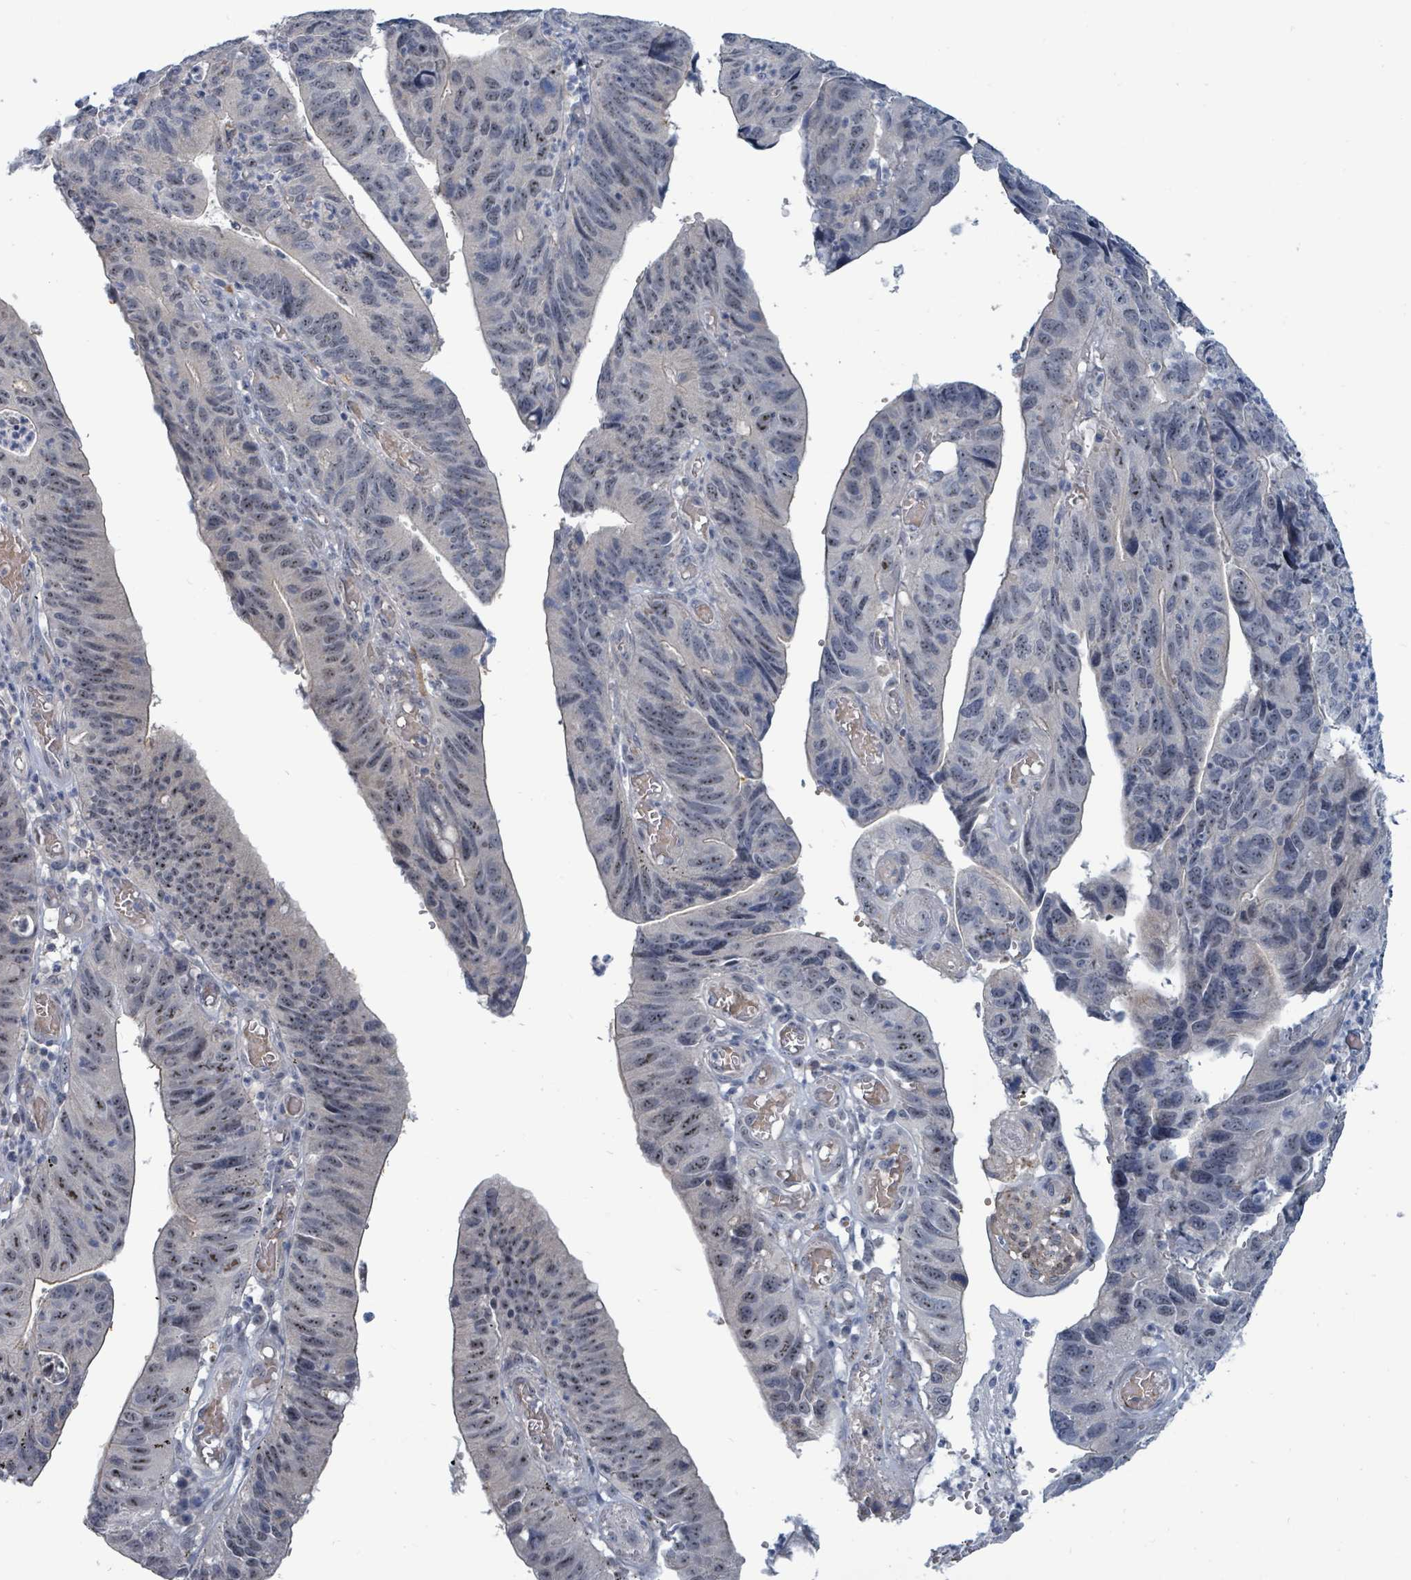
{"staining": {"intensity": "moderate", "quantity": "<25%", "location": "nuclear"}, "tissue": "stomach cancer", "cell_type": "Tumor cells", "image_type": "cancer", "snomed": [{"axis": "morphology", "description": "Adenocarcinoma, NOS"}, {"axis": "topography", "description": "Stomach"}], "caption": "IHC micrograph of neoplastic tissue: adenocarcinoma (stomach) stained using immunohistochemistry demonstrates low levels of moderate protein expression localized specifically in the nuclear of tumor cells, appearing as a nuclear brown color.", "gene": "TRDMT1", "patient": {"sex": "male", "age": 59}}